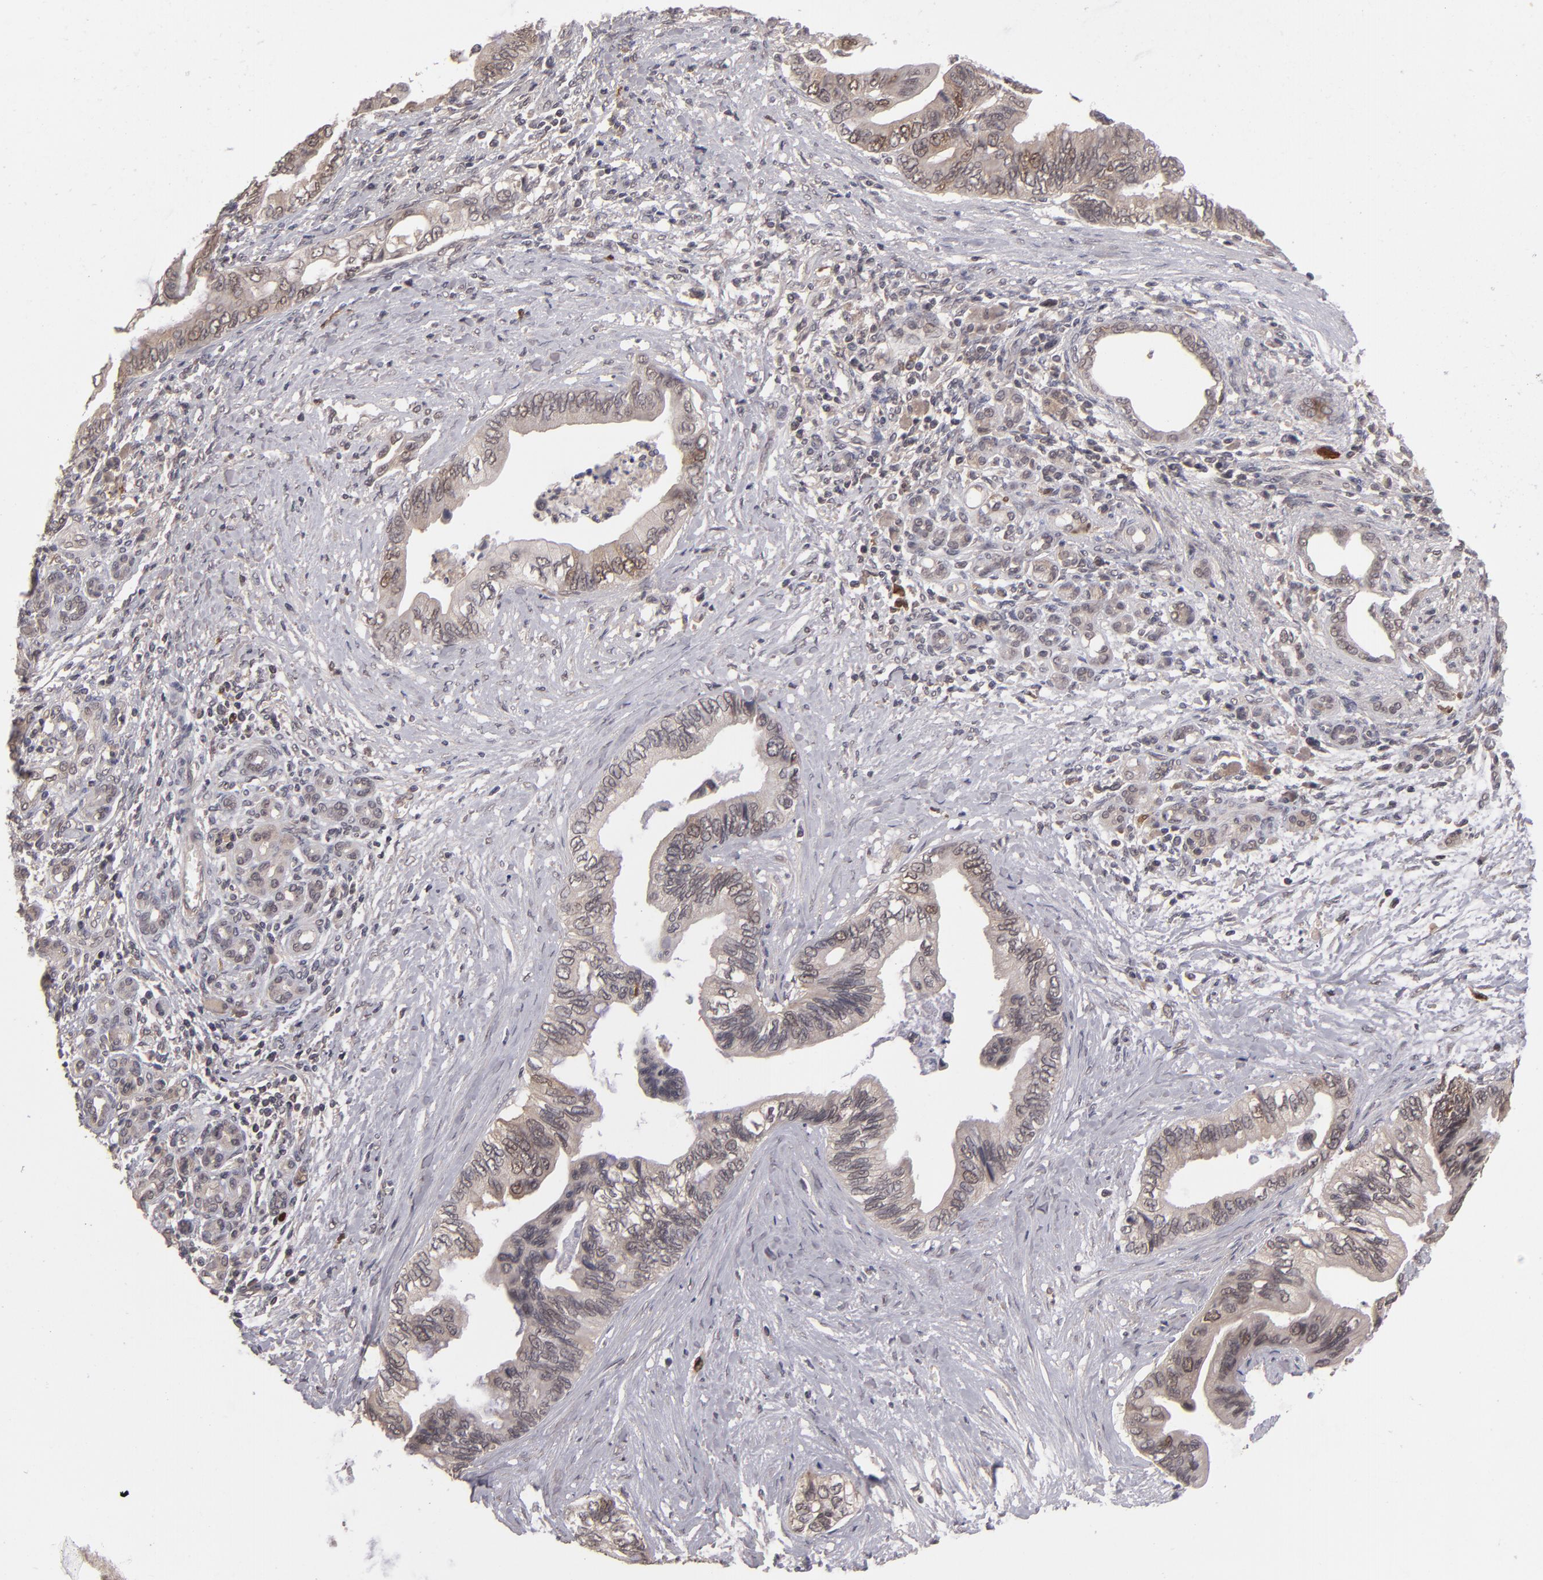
{"staining": {"intensity": "moderate", "quantity": ">75%", "location": "cytoplasmic/membranous"}, "tissue": "pancreatic cancer", "cell_type": "Tumor cells", "image_type": "cancer", "snomed": [{"axis": "morphology", "description": "Adenocarcinoma, NOS"}, {"axis": "topography", "description": "Pancreas"}], "caption": "Pancreatic cancer tissue shows moderate cytoplasmic/membranous expression in approximately >75% of tumor cells Nuclei are stained in blue.", "gene": "TYMS", "patient": {"sex": "female", "age": 66}}